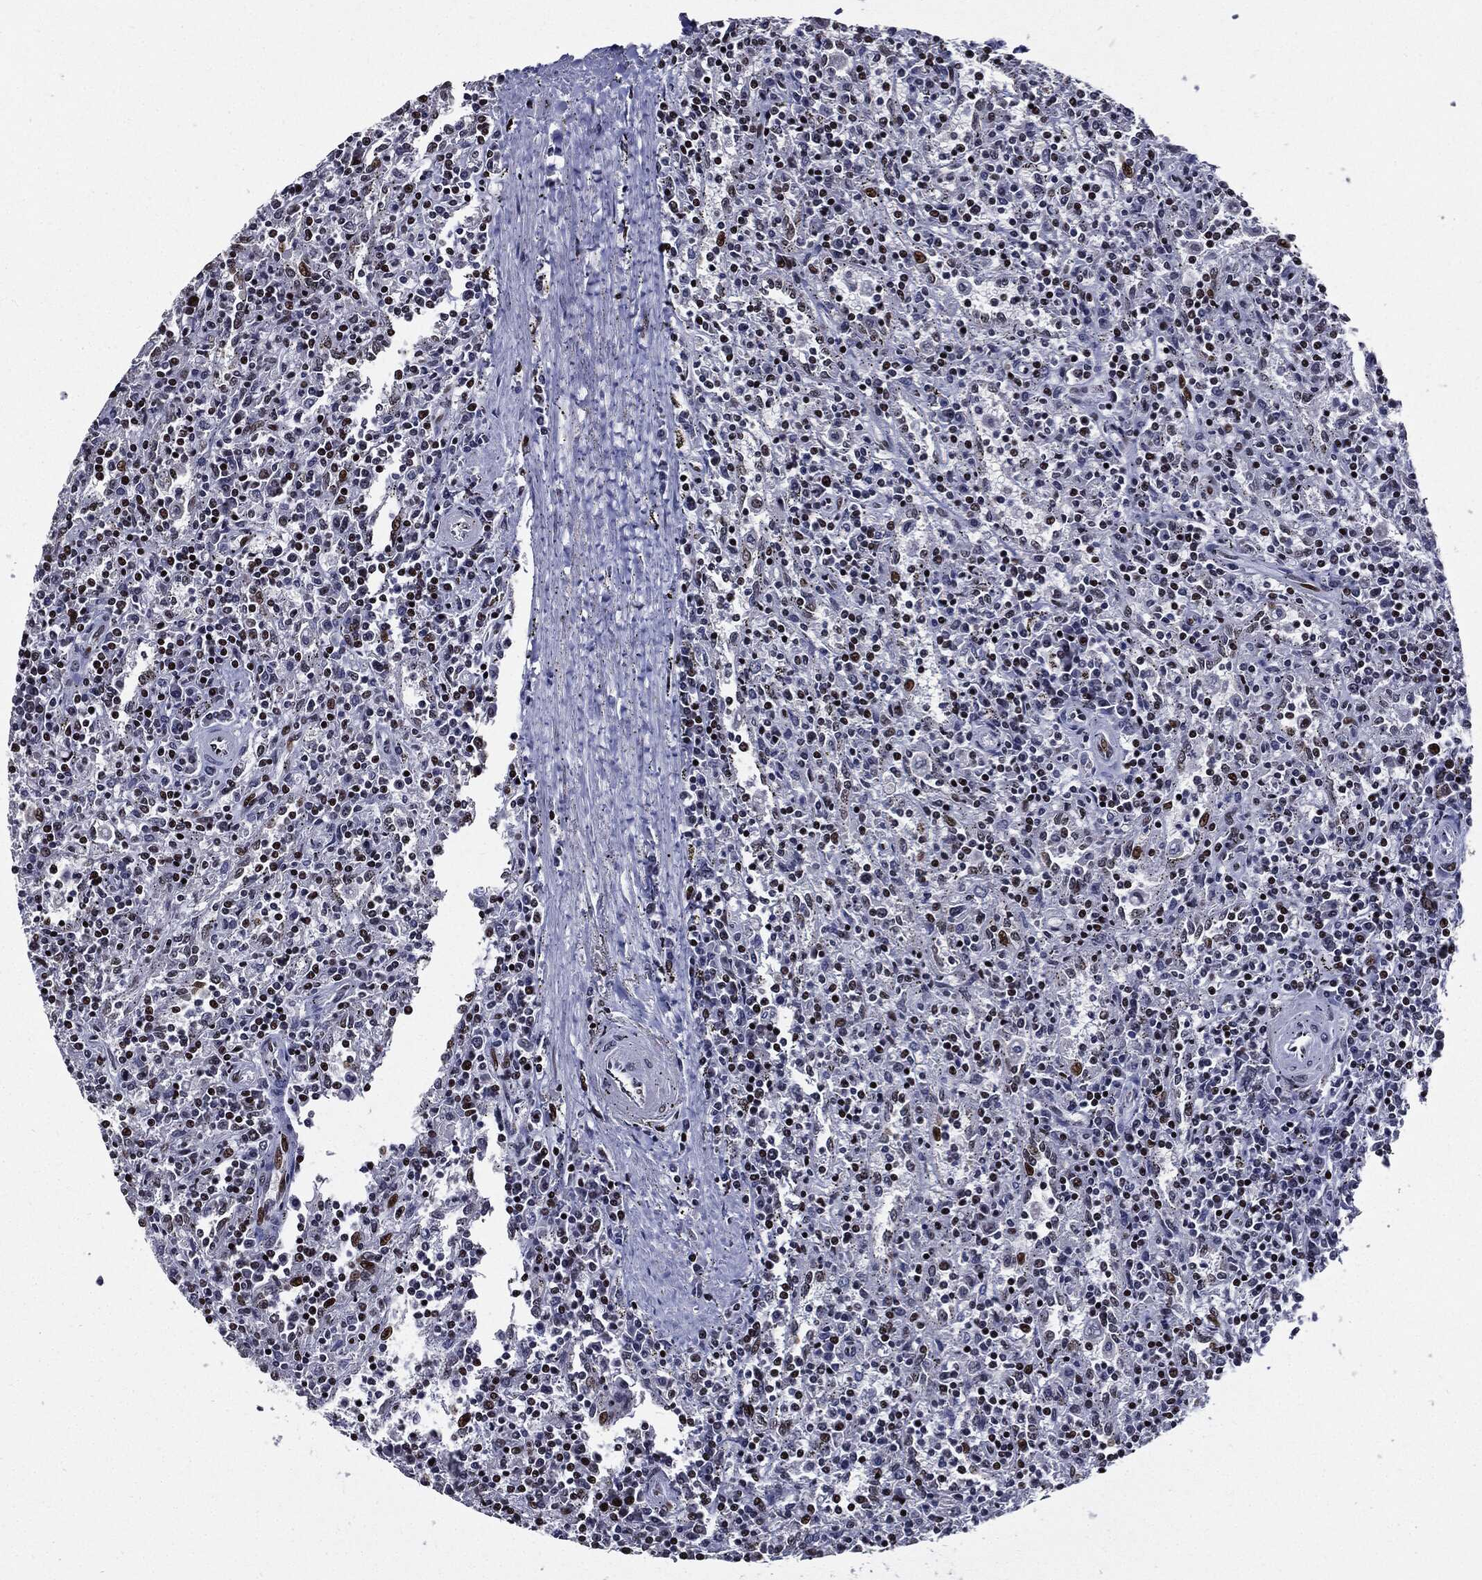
{"staining": {"intensity": "strong", "quantity": "<25%", "location": "nuclear"}, "tissue": "lymphoma", "cell_type": "Tumor cells", "image_type": "cancer", "snomed": [{"axis": "morphology", "description": "Malignant lymphoma, non-Hodgkin's type, Low grade"}, {"axis": "topography", "description": "Spleen"}], "caption": "This is an image of immunohistochemistry (IHC) staining of lymphoma, which shows strong staining in the nuclear of tumor cells.", "gene": "ZFP91", "patient": {"sex": "male", "age": 62}}